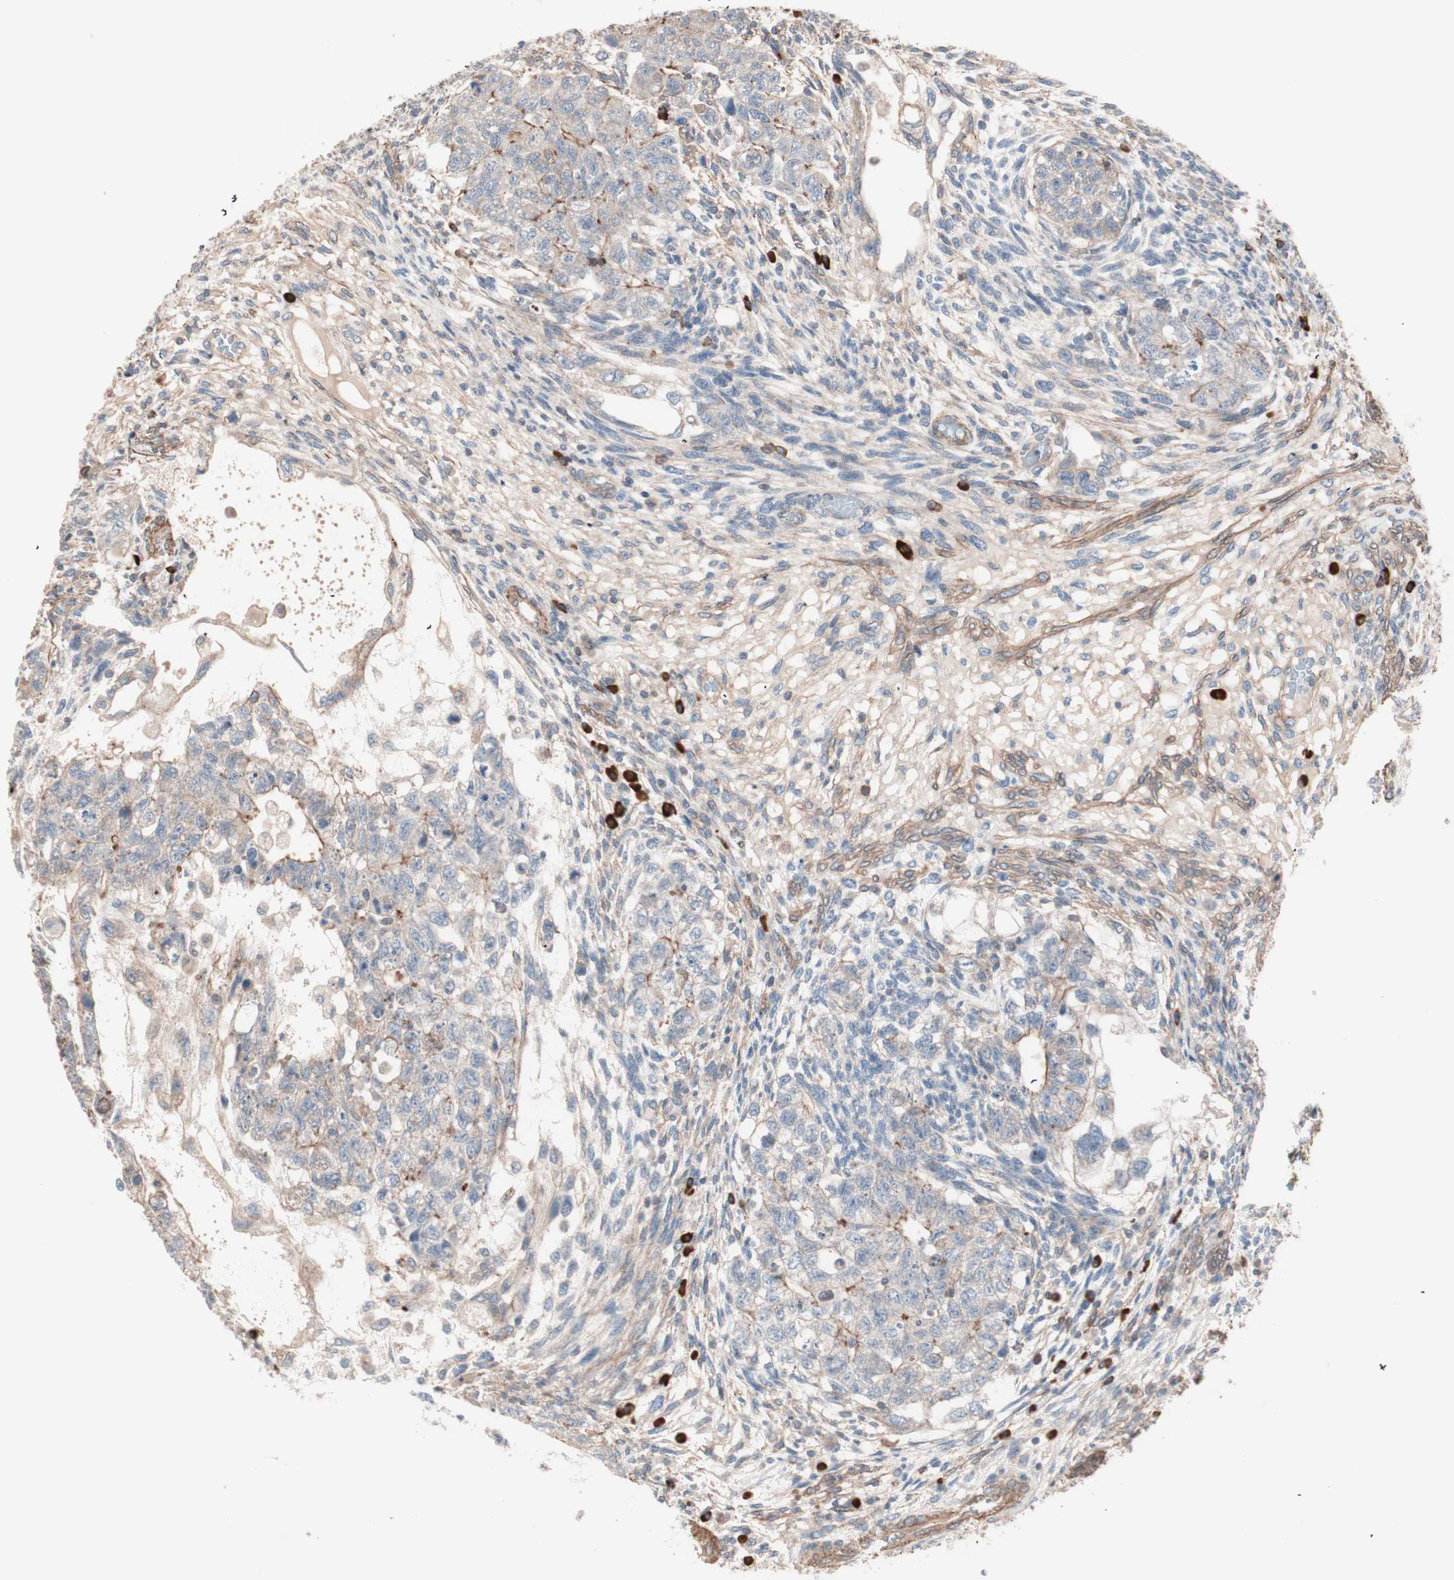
{"staining": {"intensity": "weak", "quantity": ">75%", "location": "cytoplasmic/membranous"}, "tissue": "testis cancer", "cell_type": "Tumor cells", "image_type": "cancer", "snomed": [{"axis": "morphology", "description": "Normal tissue, NOS"}, {"axis": "morphology", "description": "Carcinoma, Embryonal, NOS"}, {"axis": "topography", "description": "Testis"}], "caption": "Weak cytoplasmic/membranous positivity for a protein is seen in approximately >75% of tumor cells of testis embryonal carcinoma using immunohistochemistry (IHC).", "gene": "ALG5", "patient": {"sex": "male", "age": 36}}